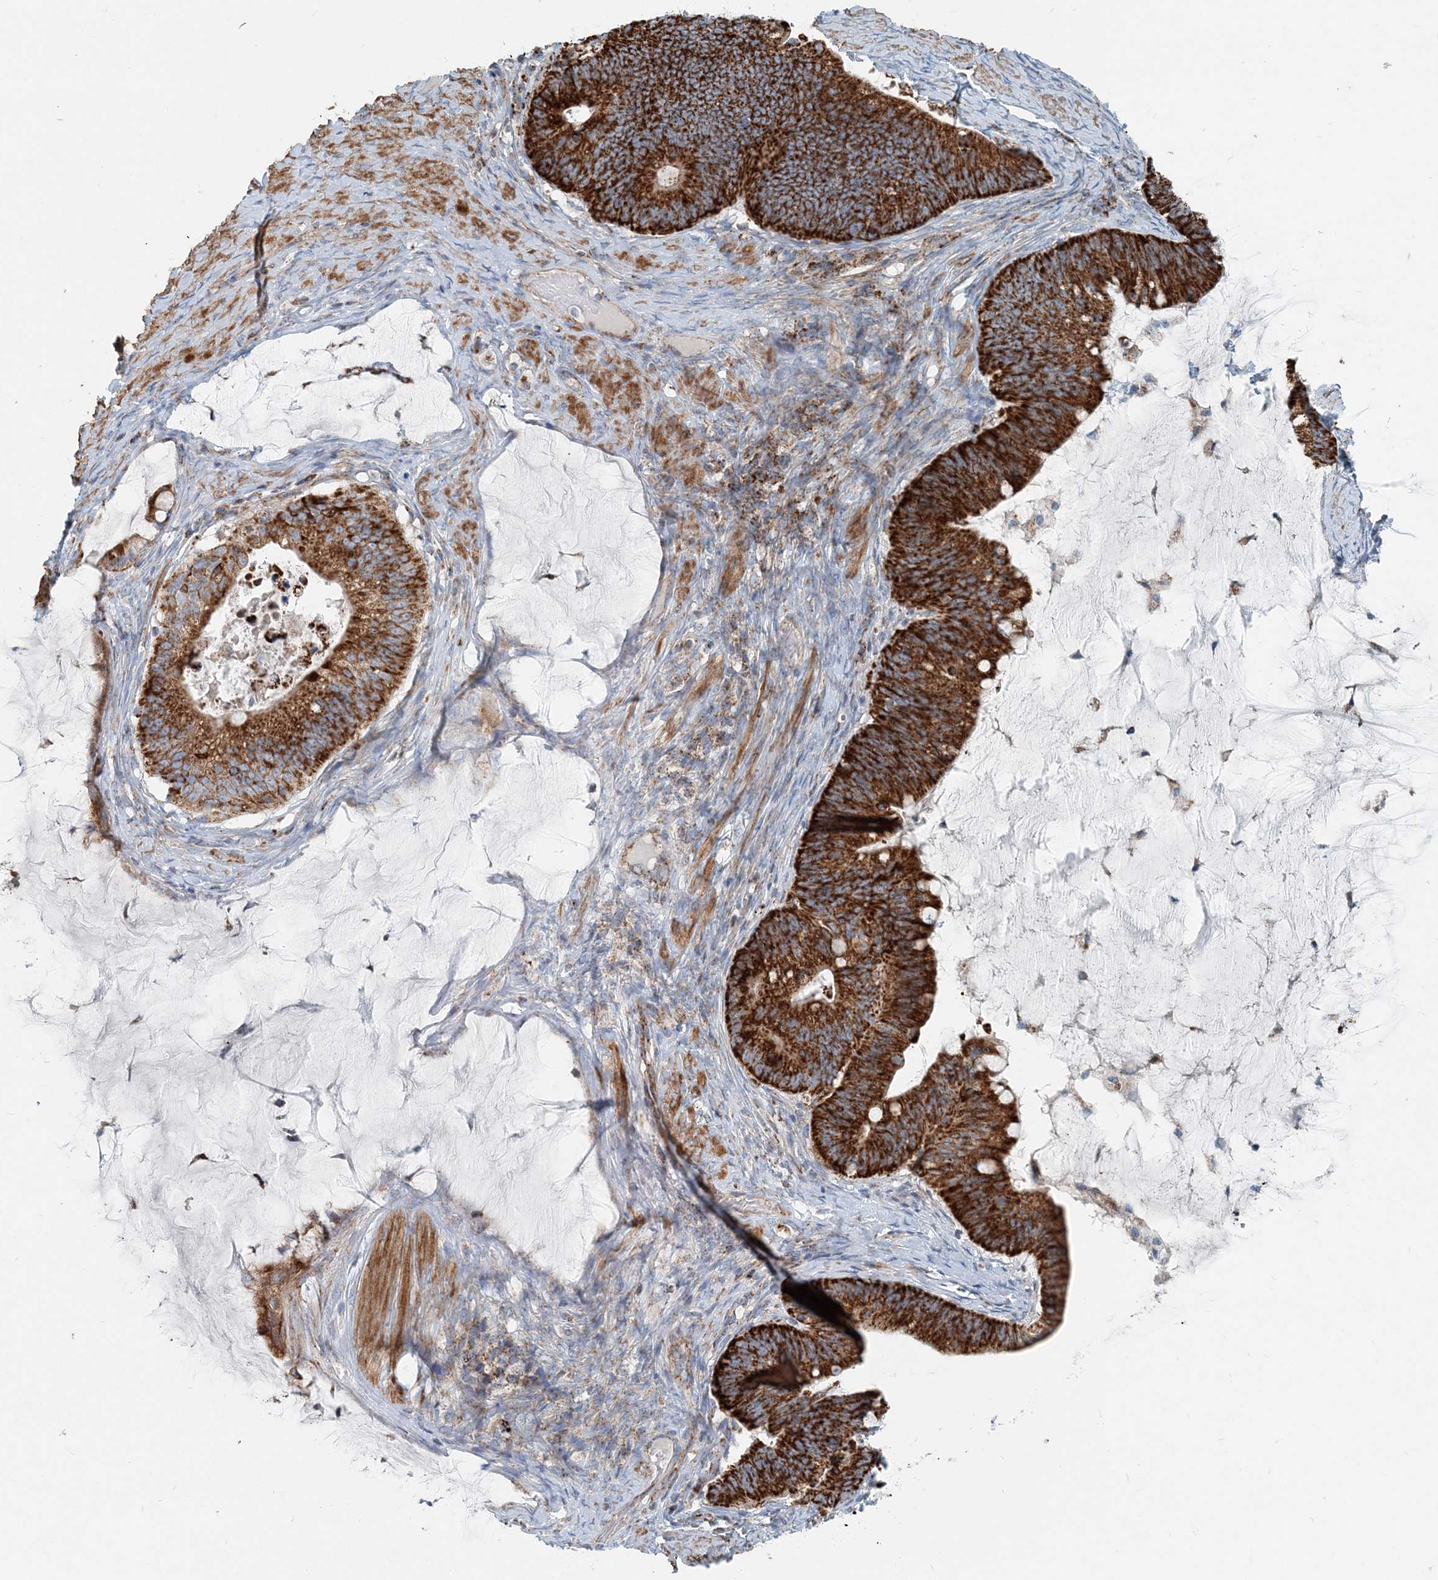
{"staining": {"intensity": "strong", "quantity": ">75%", "location": "cytoplasmic/membranous"}, "tissue": "ovarian cancer", "cell_type": "Tumor cells", "image_type": "cancer", "snomed": [{"axis": "morphology", "description": "Cystadenocarcinoma, mucinous, NOS"}, {"axis": "topography", "description": "Ovary"}], "caption": "Immunohistochemistry of ovarian mucinous cystadenocarcinoma shows high levels of strong cytoplasmic/membranous staining in approximately >75% of tumor cells. The protein is shown in brown color, while the nuclei are stained blue.", "gene": "INTU", "patient": {"sex": "female", "age": 61}}